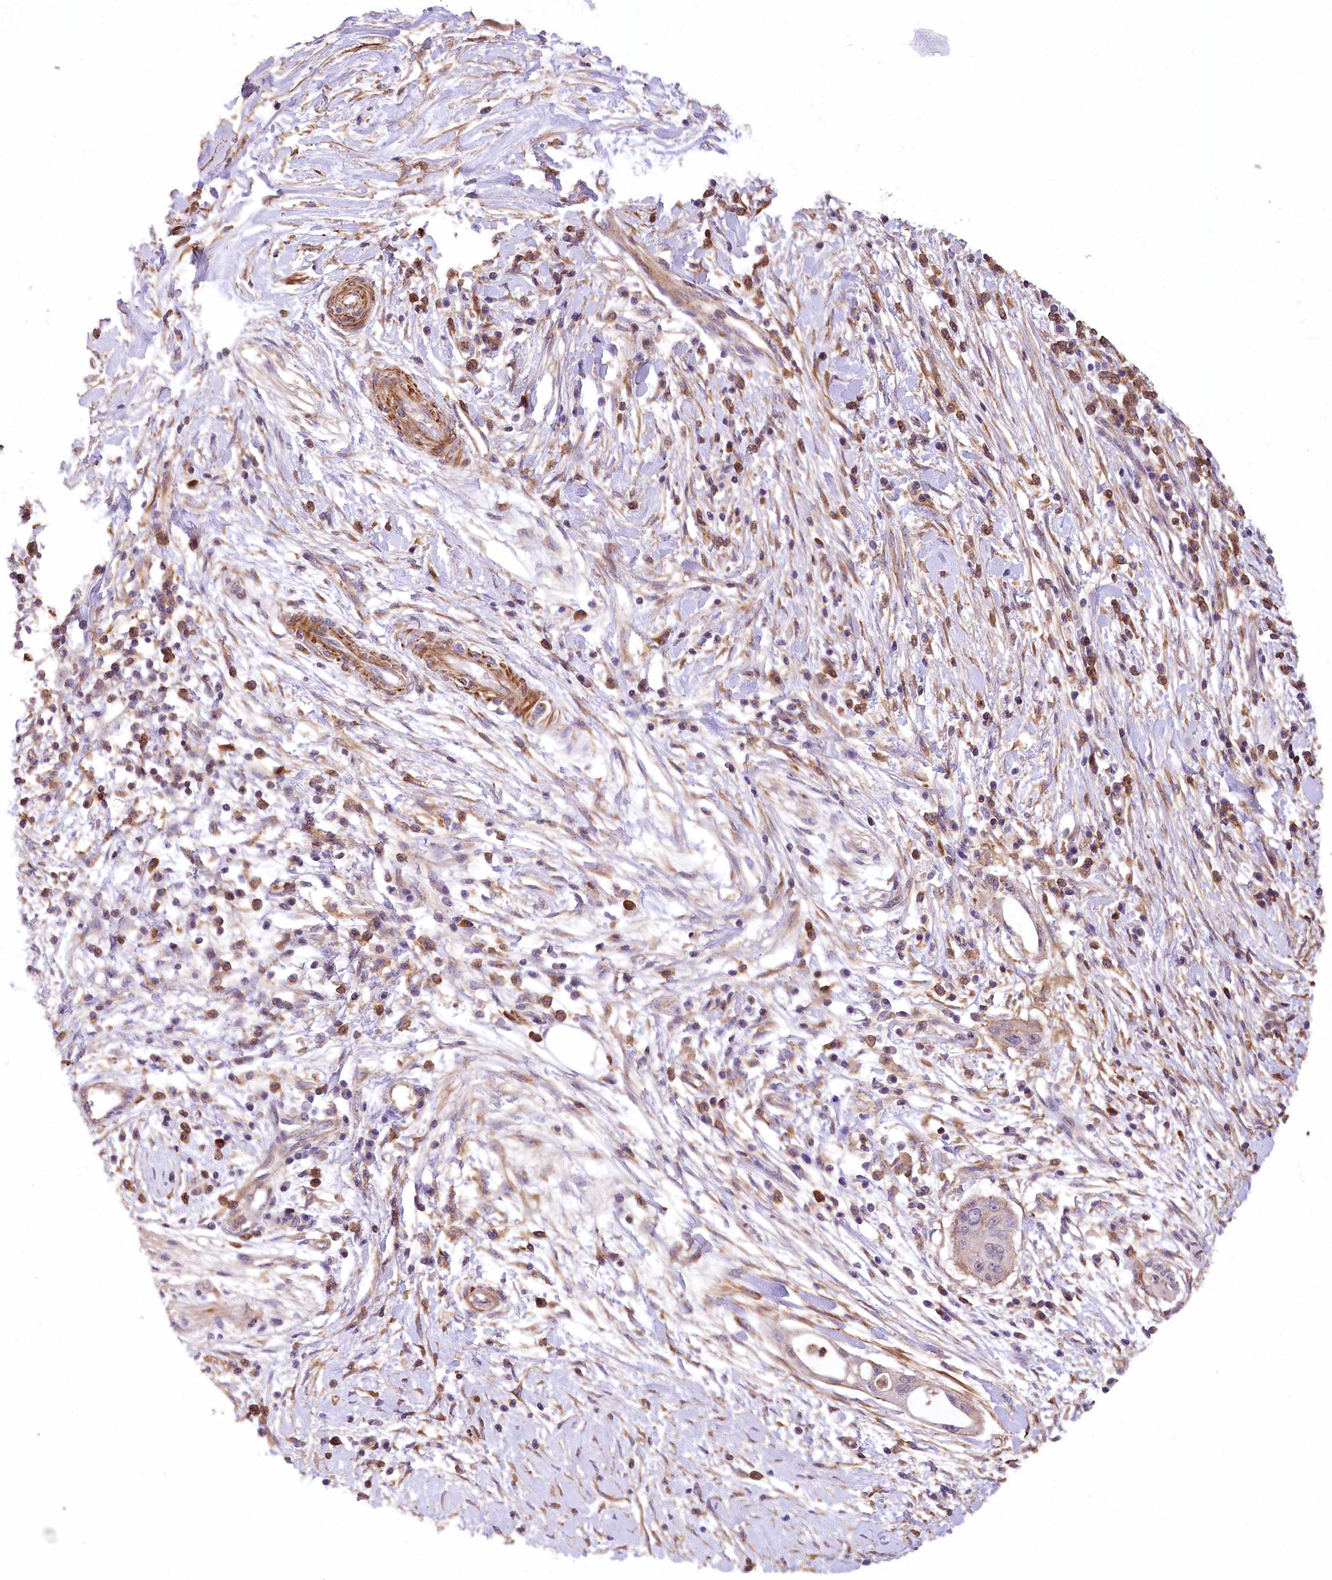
{"staining": {"intensity": "moderate", "quantity": ">75%", "location": "cytoplasmic/membranous"}, "tissue": "pancreatic cancer", "cell_type": "Tumor cells", "image_type": "cancer", "snomed": [{"axis": "morphology", "description": "Adenocarcinoma, NOS"}, {"axis": "topography", "description": "Pancreas"}], "caption": "Tumor cells show medium levels of moderate cytoplasmic/membranous staining in about >75% of cells in pancreatic cancer (adenocarcinoma). (brown staining indicates protein expression, while blue staining denotes nuclei).", "gene": "DPP3", "patient": {"sex": "male", "age": 68}}